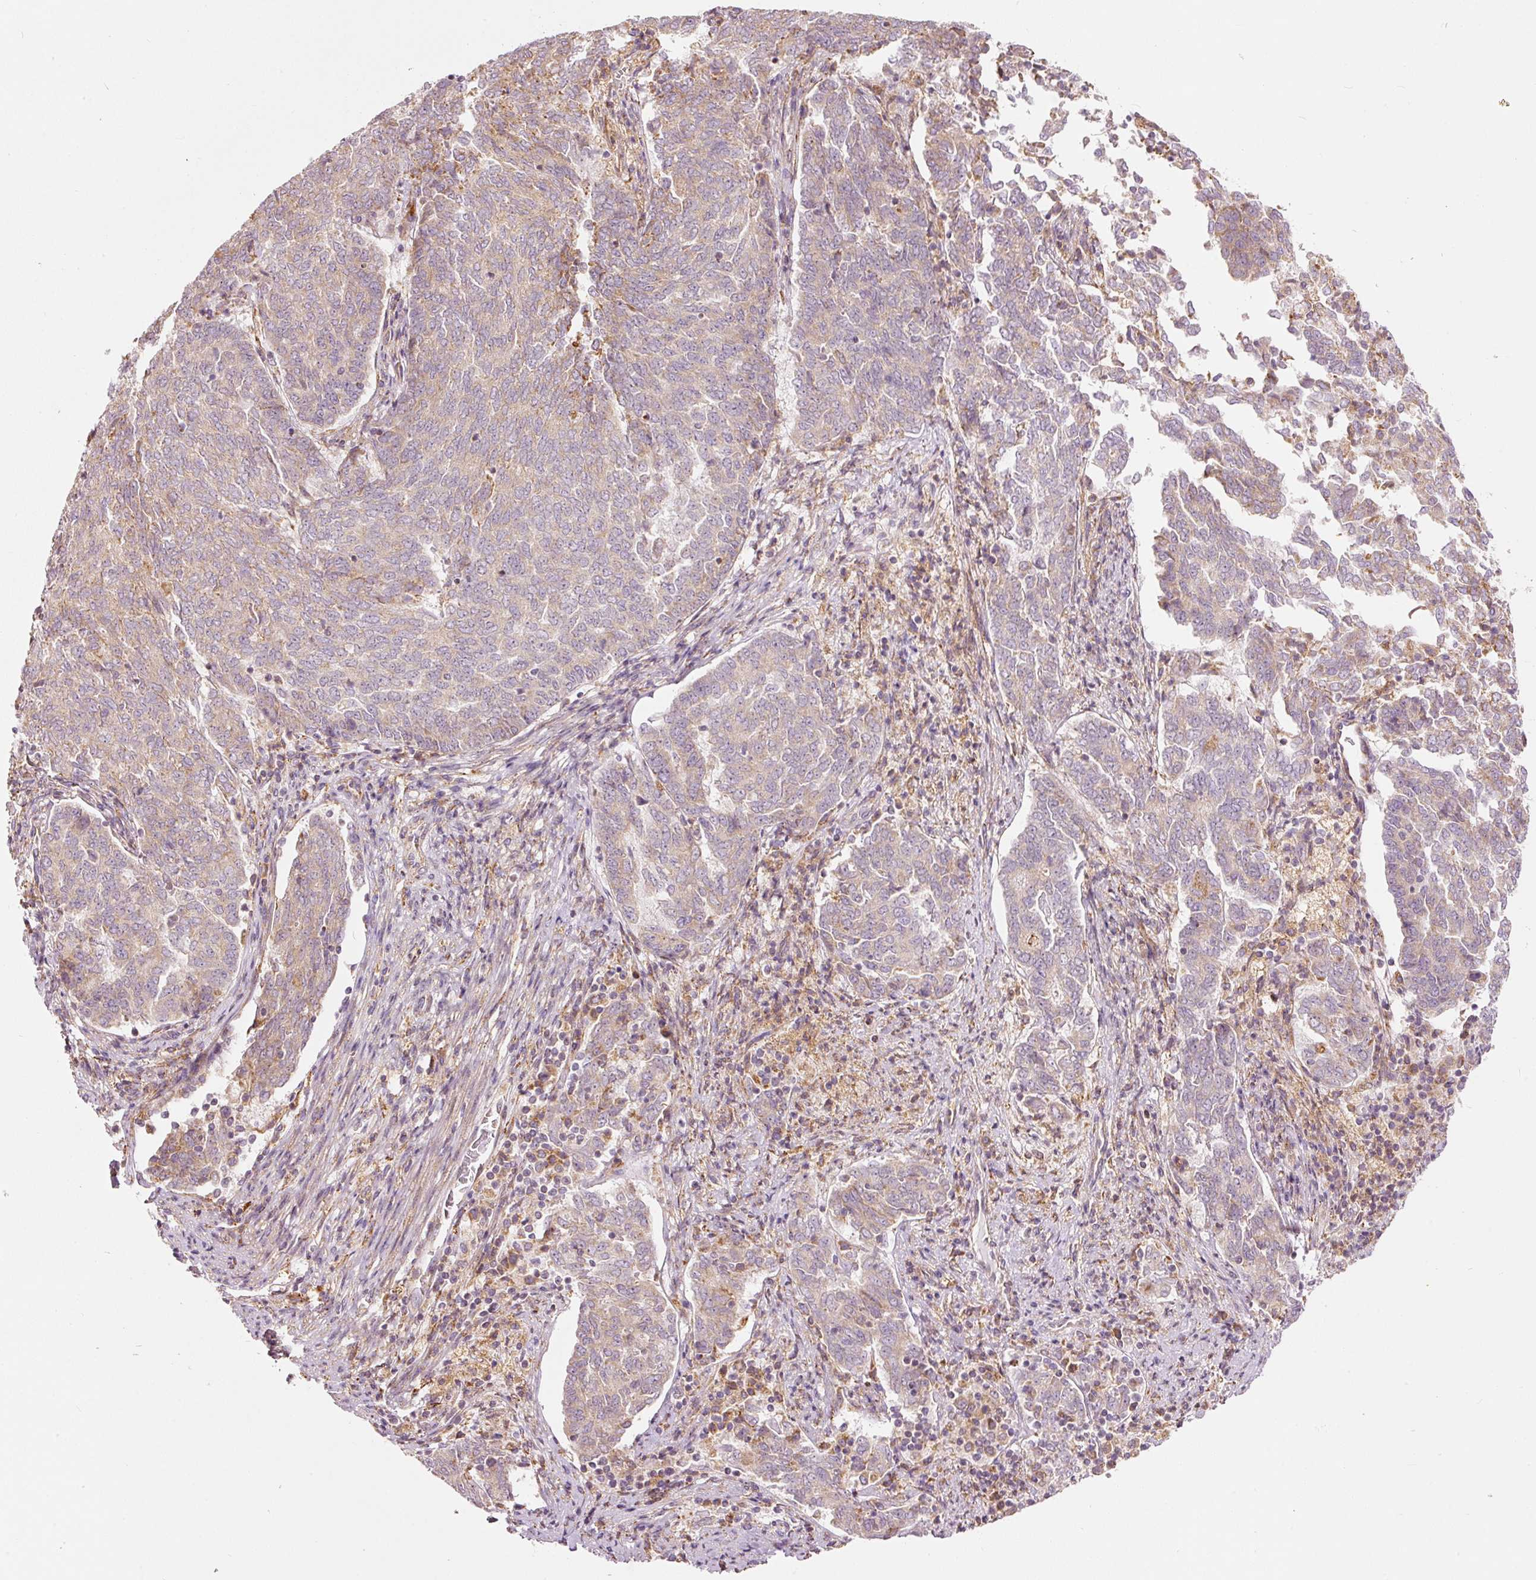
{"staining": {"intensity": "weak", "quantity": "25%-75%", "location": "cytoplasmic/membranous"}, "tissue": "endometrial cancer", "cell_type": "Tumor cells", "image_type": "cancer", "snomed": [{"axis": "morphology", "description": "Adenocarcinoma, NOS"}, {"axis": "topography", "description": "Endometrium"}], "caption": "The photomicrograph demonstrates immunohistochemical staining of adenocarcinoma (endometrial). There is weak cytoplasmic/membranous expression is identified in approximately 25%-75% of tumor cells.", "gene": "SNAPC5", "patient": {"sex": "female", "age": 80}}